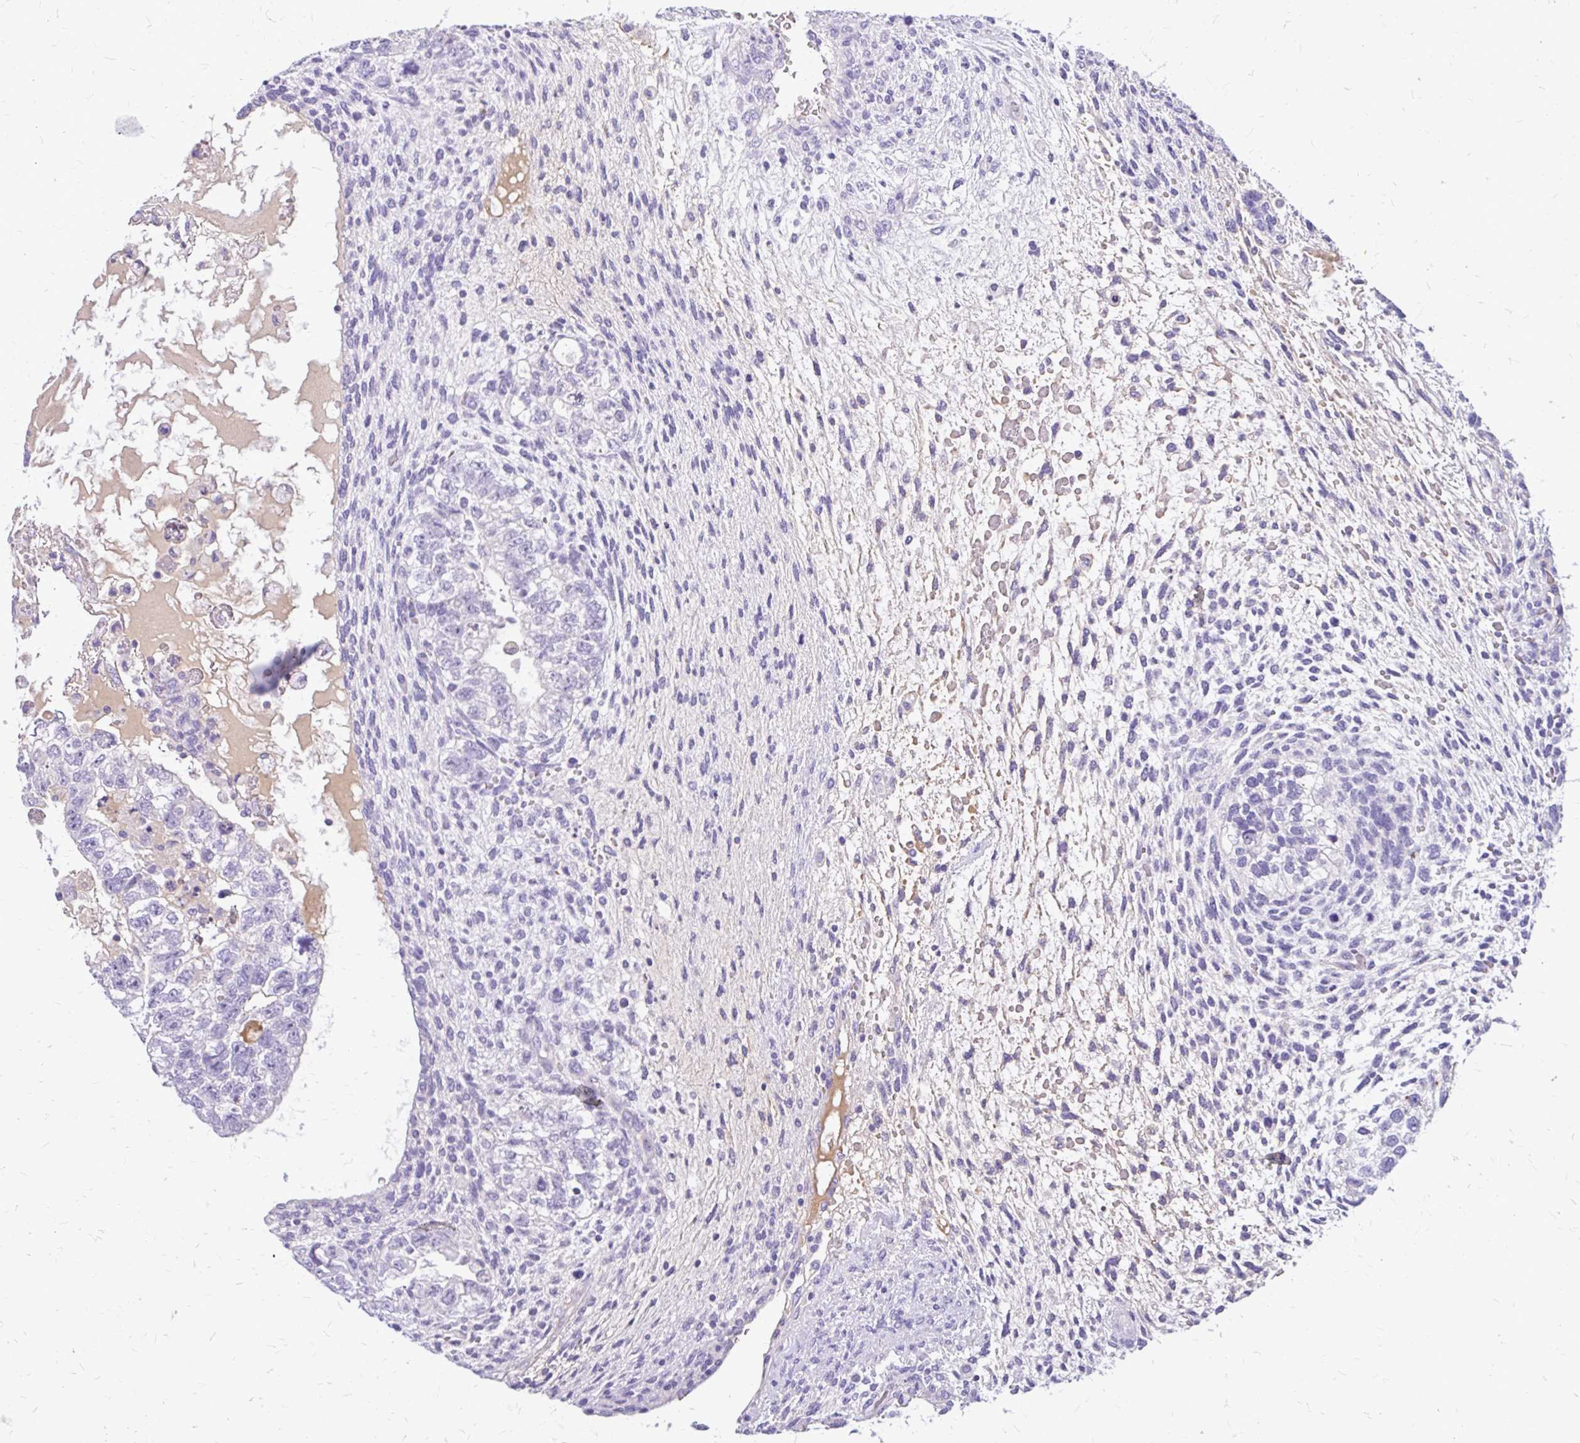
{"staining": {"intensity": "negative", "quantity": "none", "location": "none"}, "tissue": "testis cancer", "cell_type": "Tumor cells", "image_type": "cancer", "snomed": [{"axis": "morphology", "description": "Normal tissue, NOS"}, {"axis": "morphology", "description": "Carcinoma, Embryonal, NOS"}, {"axis": "topography", "description": "Testis"}], "caption": "Immunohistochemistry (IHC) of testis cancer displays no expression in tumor cells.", "gene": "MAP1LC3A", "patient": {"sex": "male", "age": 36}}